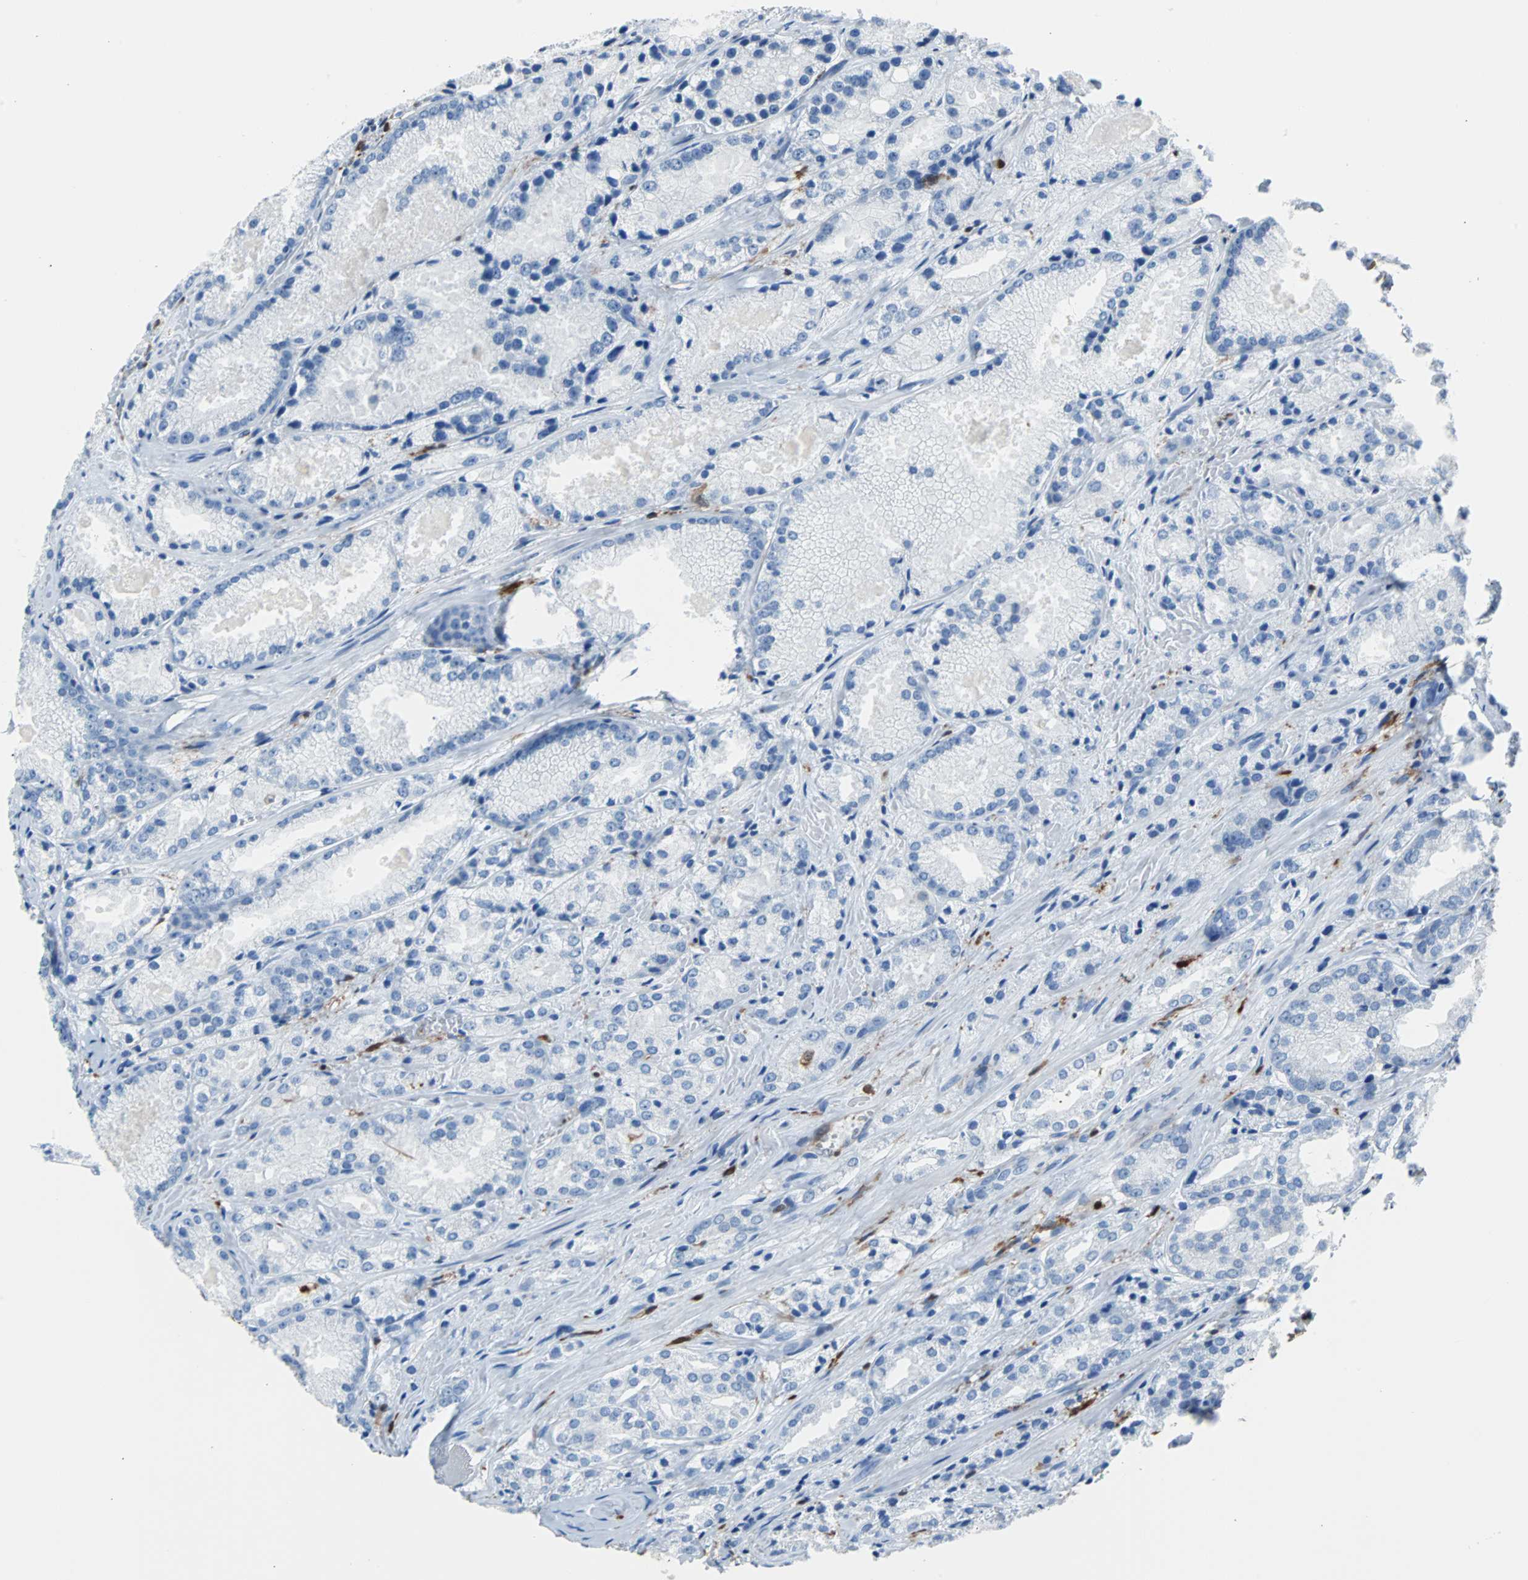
{"staining": {"intensity": "negative", "quantity": "none", "location": "none"}, "tissue": "prostate cancer", "cell_type": "Tumor cells", "image_type": "cancer", "snomed": [{"axis": "morphology", "description": "Adenocarcinoma, Low grade"}, {"axis": "topography", "description": "Prostate"}], "caption": "Immunohistochemistry (IHC) of human prostate cancer shows no positivity in tumor cells.", "gene": "SYK", "patient": {"sex": "male", "age": 64}}